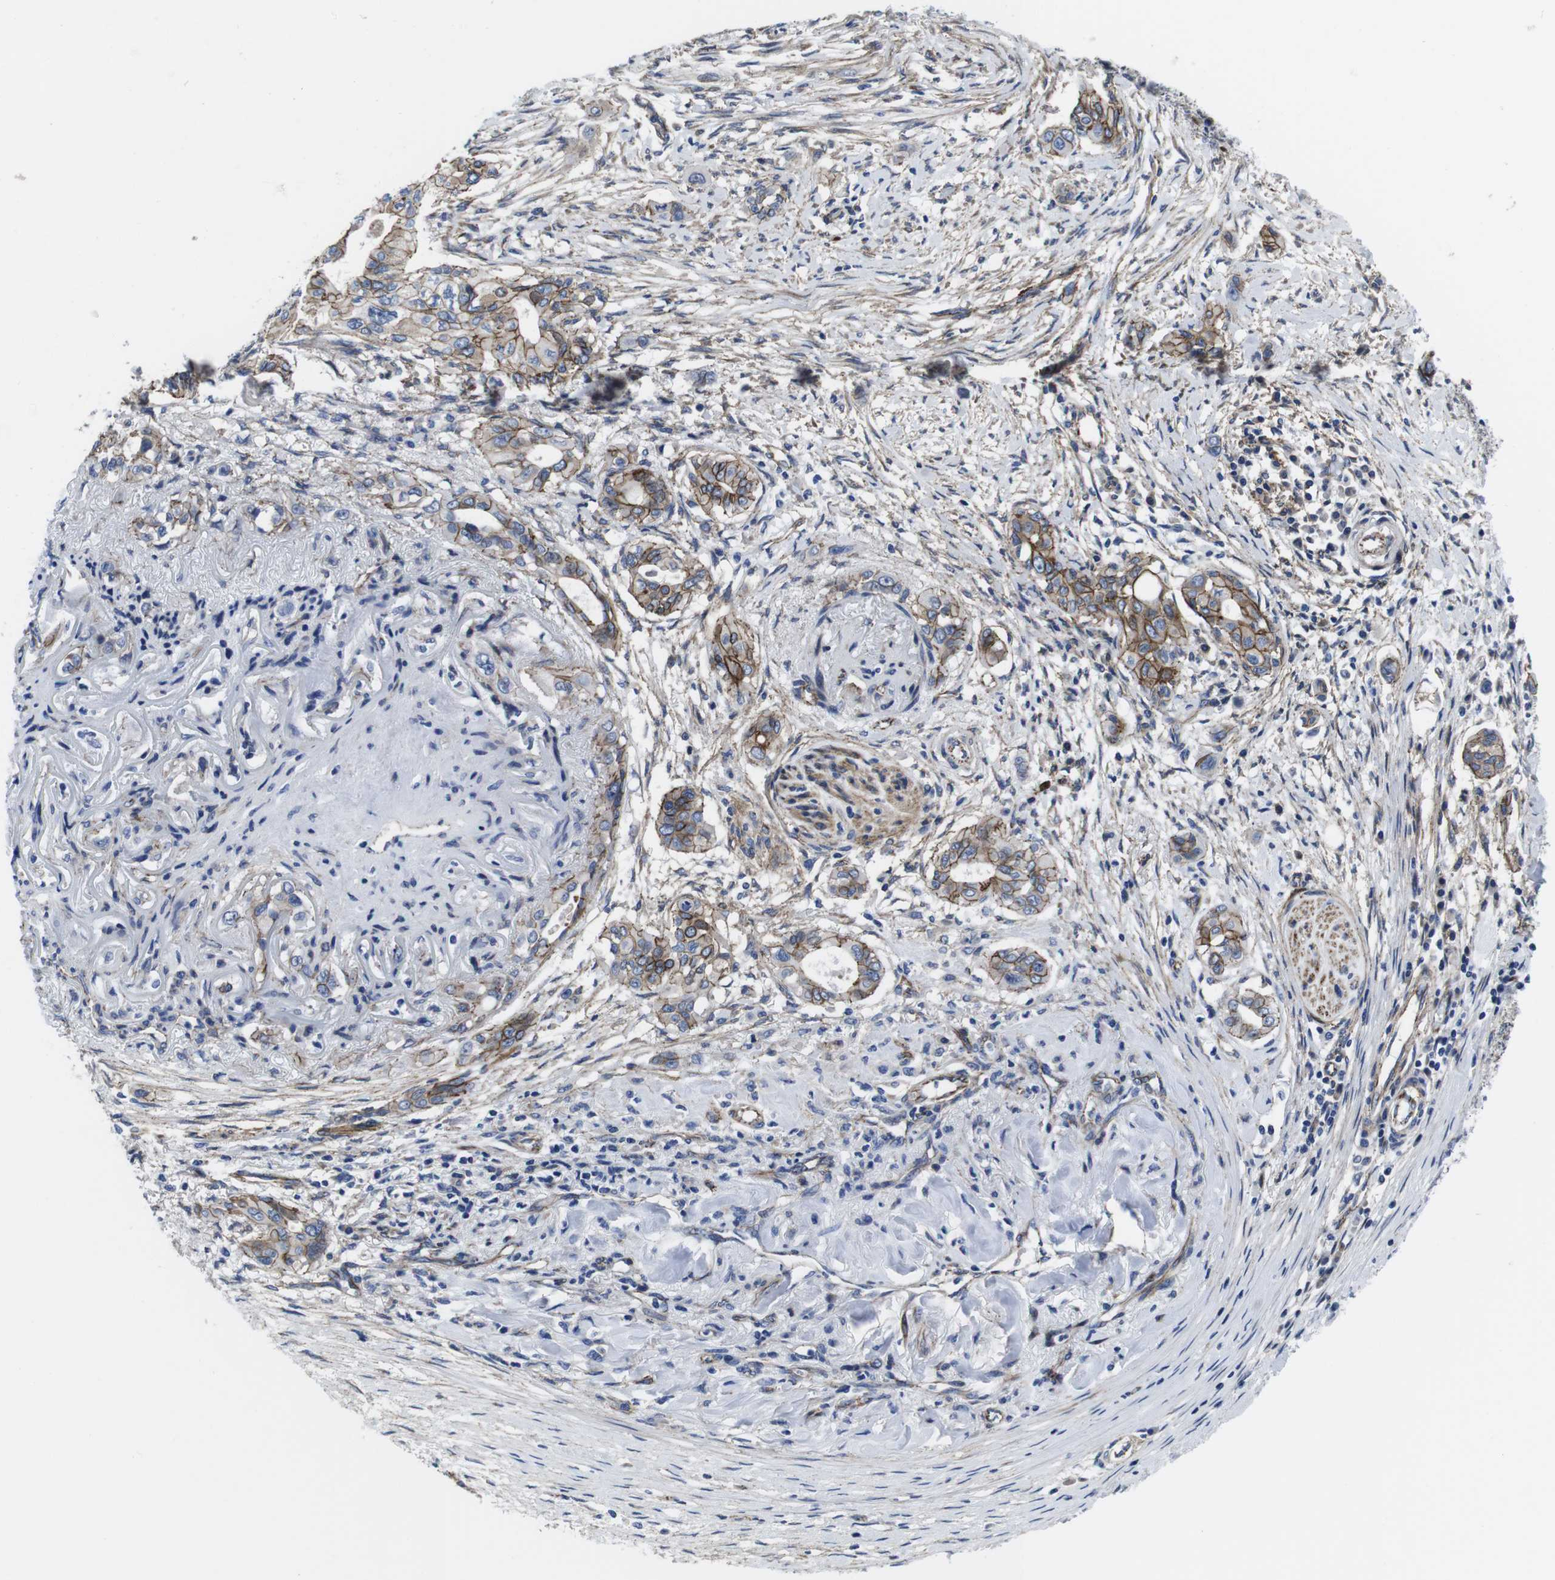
{"staining": {"intensity": "moderate", "quantity": ">75%", "location": "cytoplasmic/membranous"}, "tissue": "pancreatic cancer", "cell_type": "Tumor cells", "image_type": "cancer", "snomed": [{"axis": "morphology", "description": "Adenocarcinoma, NOS"}, {"axis": "topography", "description": "Pancreas"}], "caption": "Pancreatic adenocarcinoma stained with a protein marker demonstrates moderate staining in tumor cells.", "gene": "NUMB", "patient": {"sex": "female", "age": 60}}